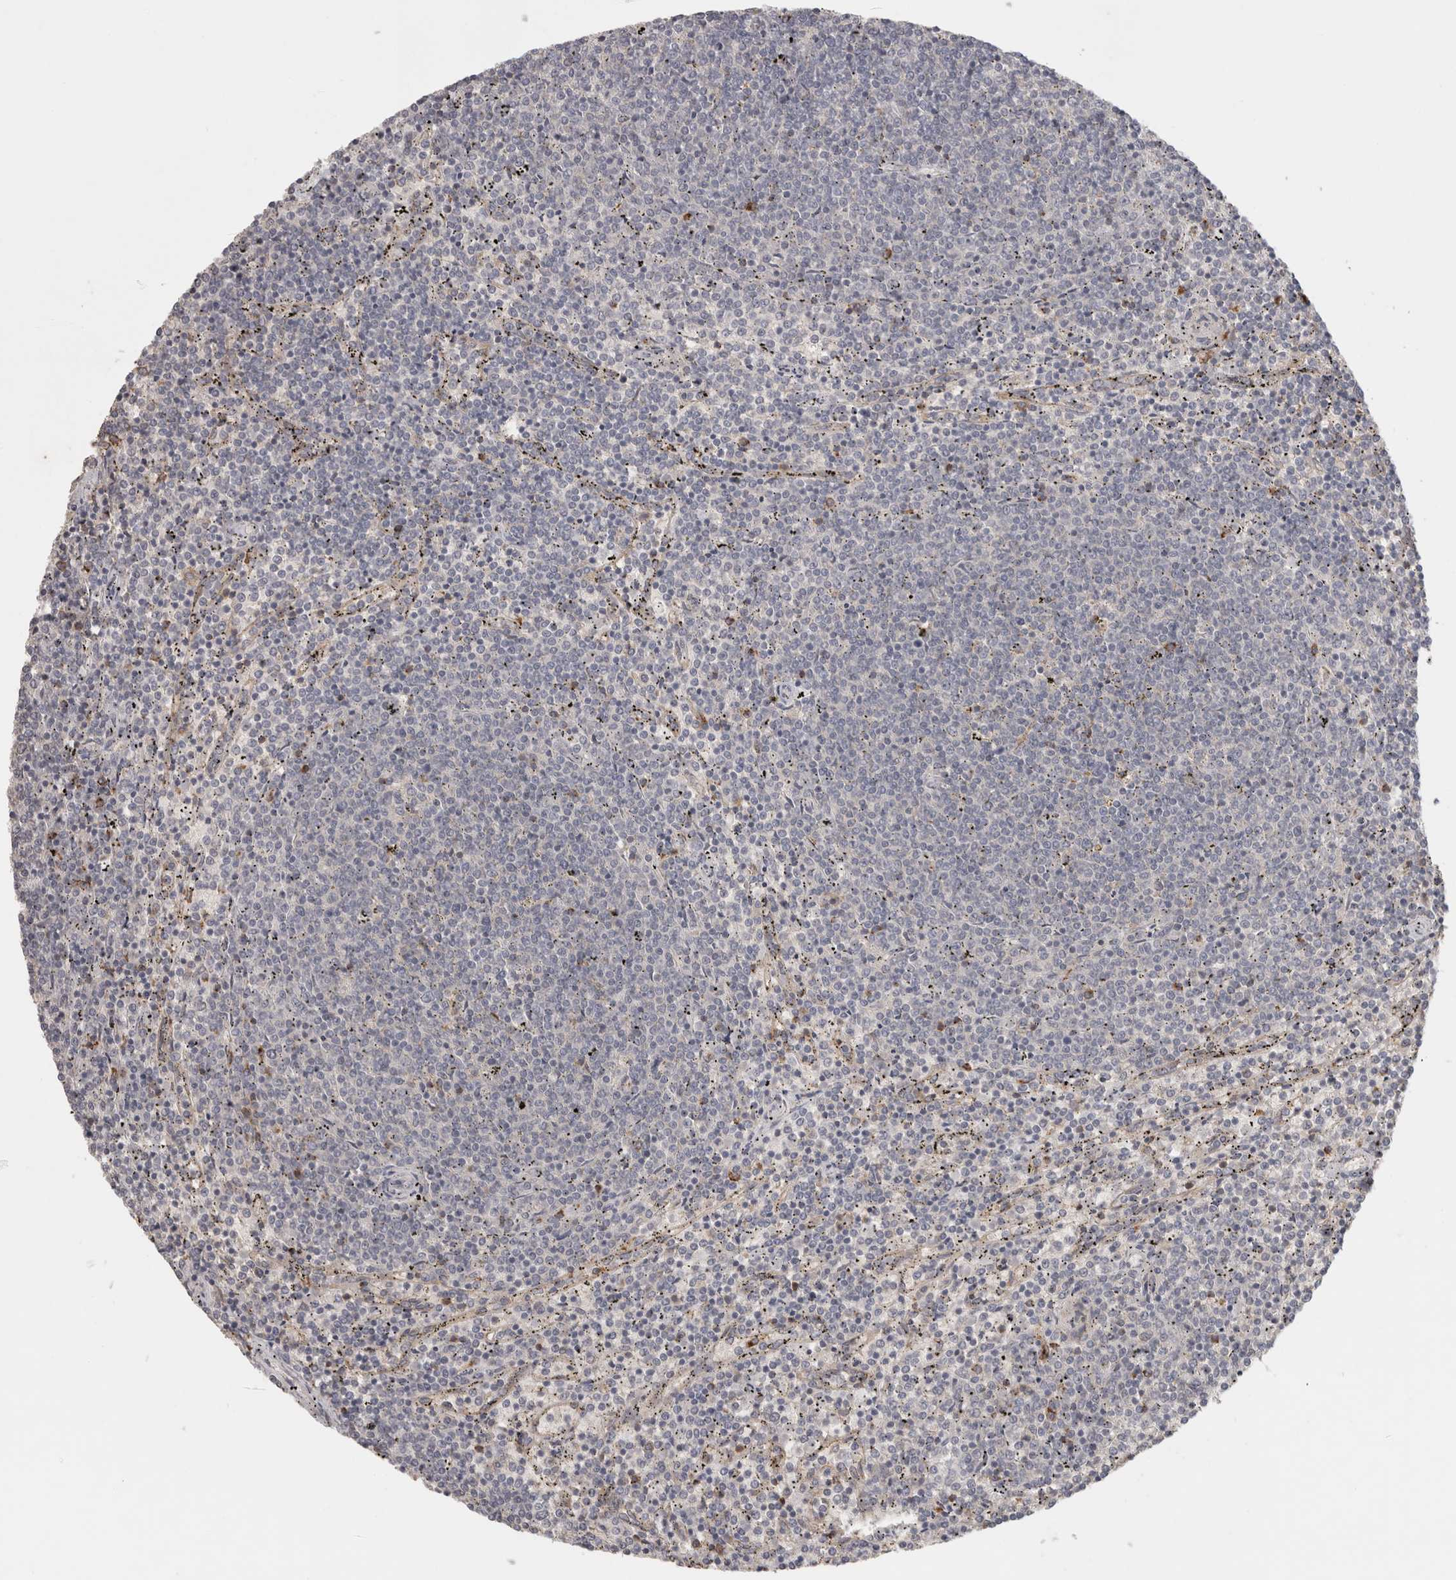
{"staining": {"intensity": "negative", "quantity": "none", "location": "none"}, "tissue": "lymphoma", "cell_type": "Tumor cells", "image_type": "cancer", "snomed": [{"axis": "morphology", "description": "Malignant lymphoma, non-Hodgkin's type, Low grade"}, {"axis": "topography", "description": "Spleen"}], "caption": "Immunohistochemistry of human malignant lymphoma, non-Hodgkin's type (low-grade) displays no positivity in tumor cells.", "gene": "HAVCR2", "patient": {"sex": "female", "age": 50}}